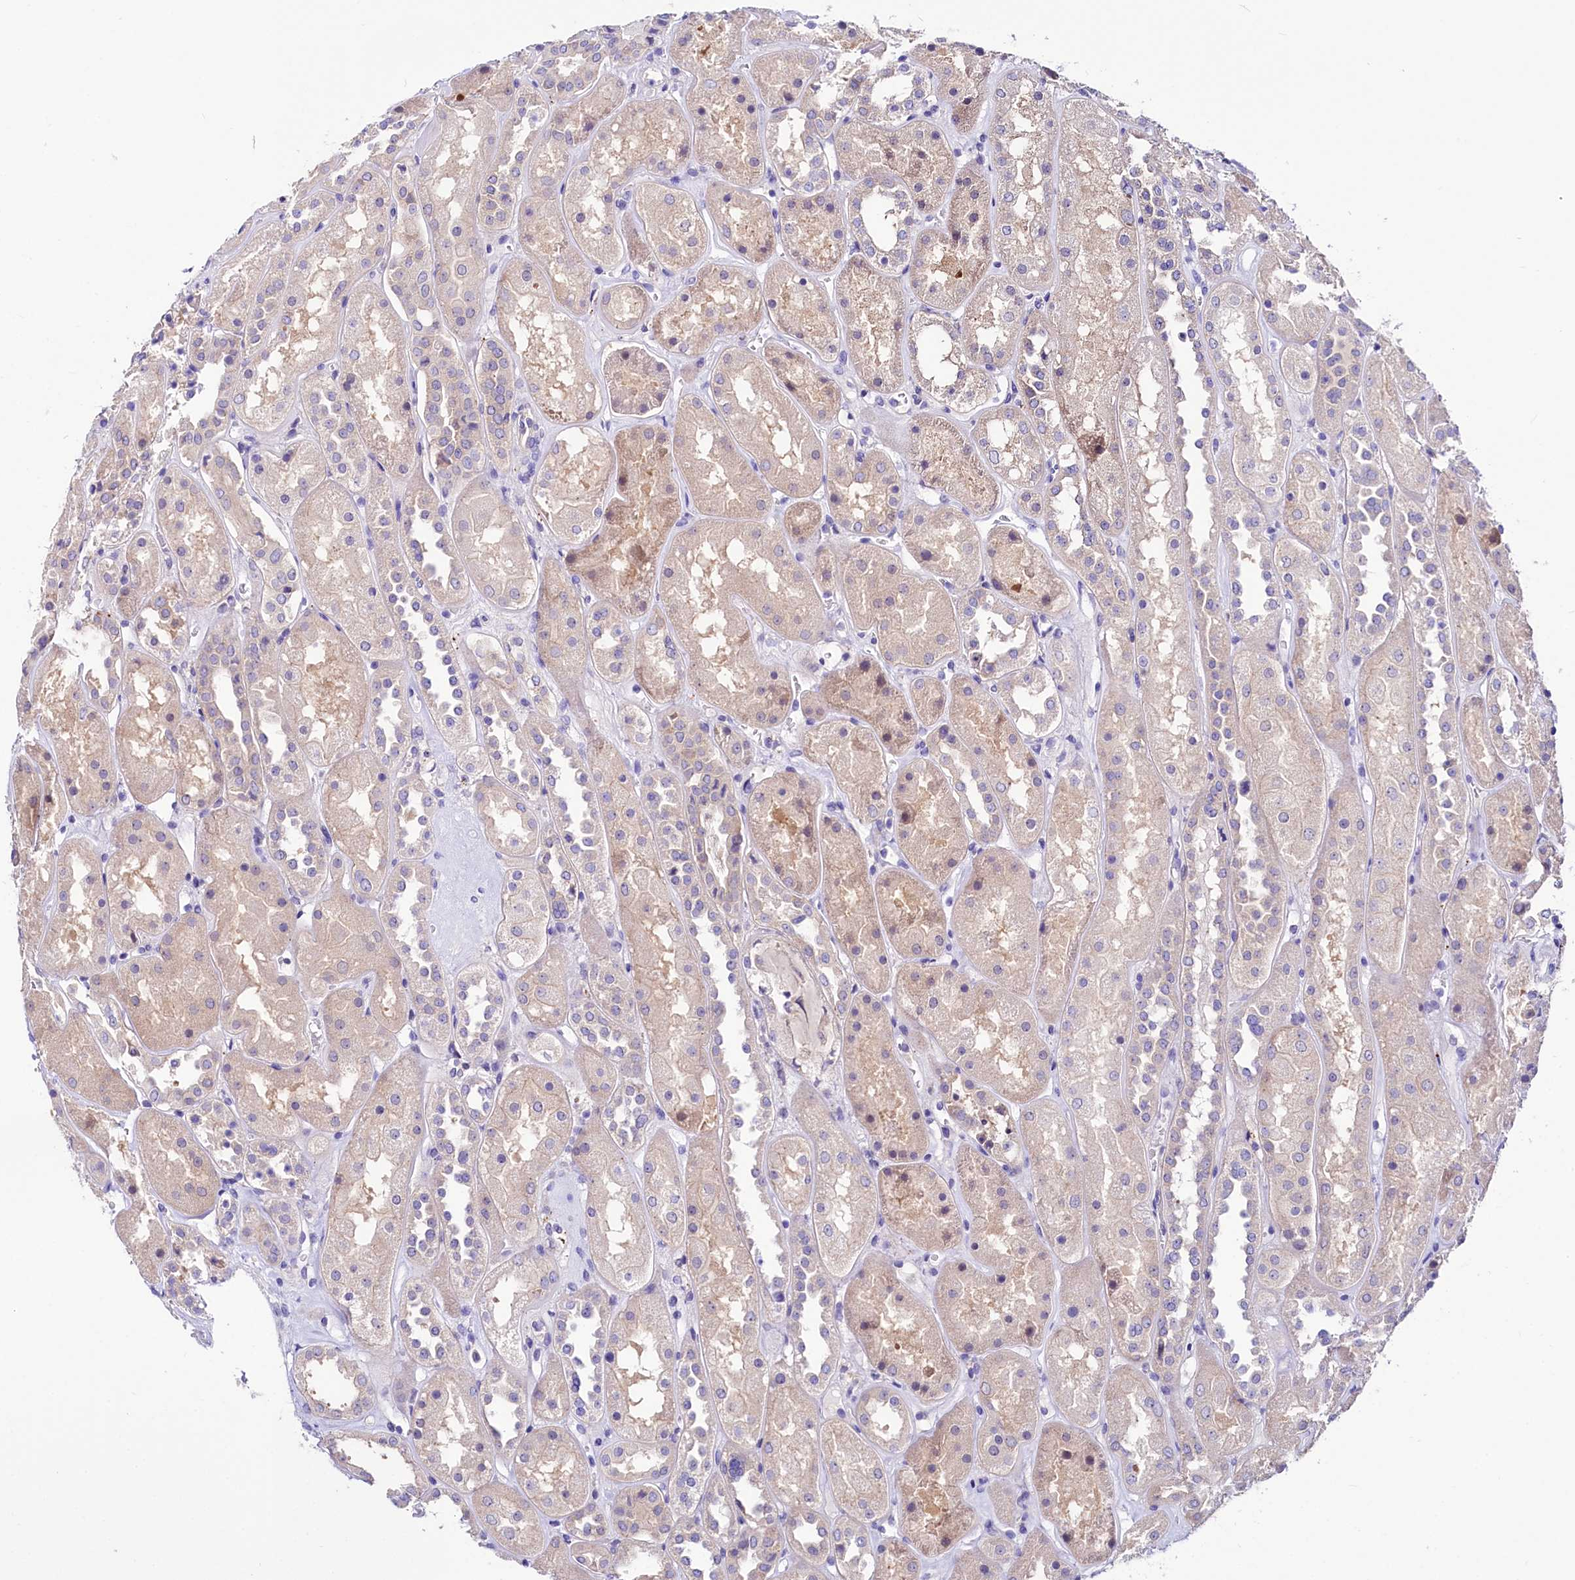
{"staining": {"intensity": "negative", "quantity": "none", "location": "none"}, "tissue": "kidney", "cell_type": "Cells in glomeruli", "image_type": "normal", "snomed": [{"axis": "morphology", "description": "Normal tissue, NOS"}, {"axis": "topography", "description": "Kidney"}], "caption": "Immunohistochemistry of normal human kidney demonstrates no positivity in cells in glomeruli. (Stains: DAB (3,3'-diaminobenzidine) immunohistochemistry (IHC) with hematoxylin counter stain, Microscopy: brightfield microscopy at high magnification).", "gene": "ABHD5", "patient": {"sex": "male", "age": 70}}